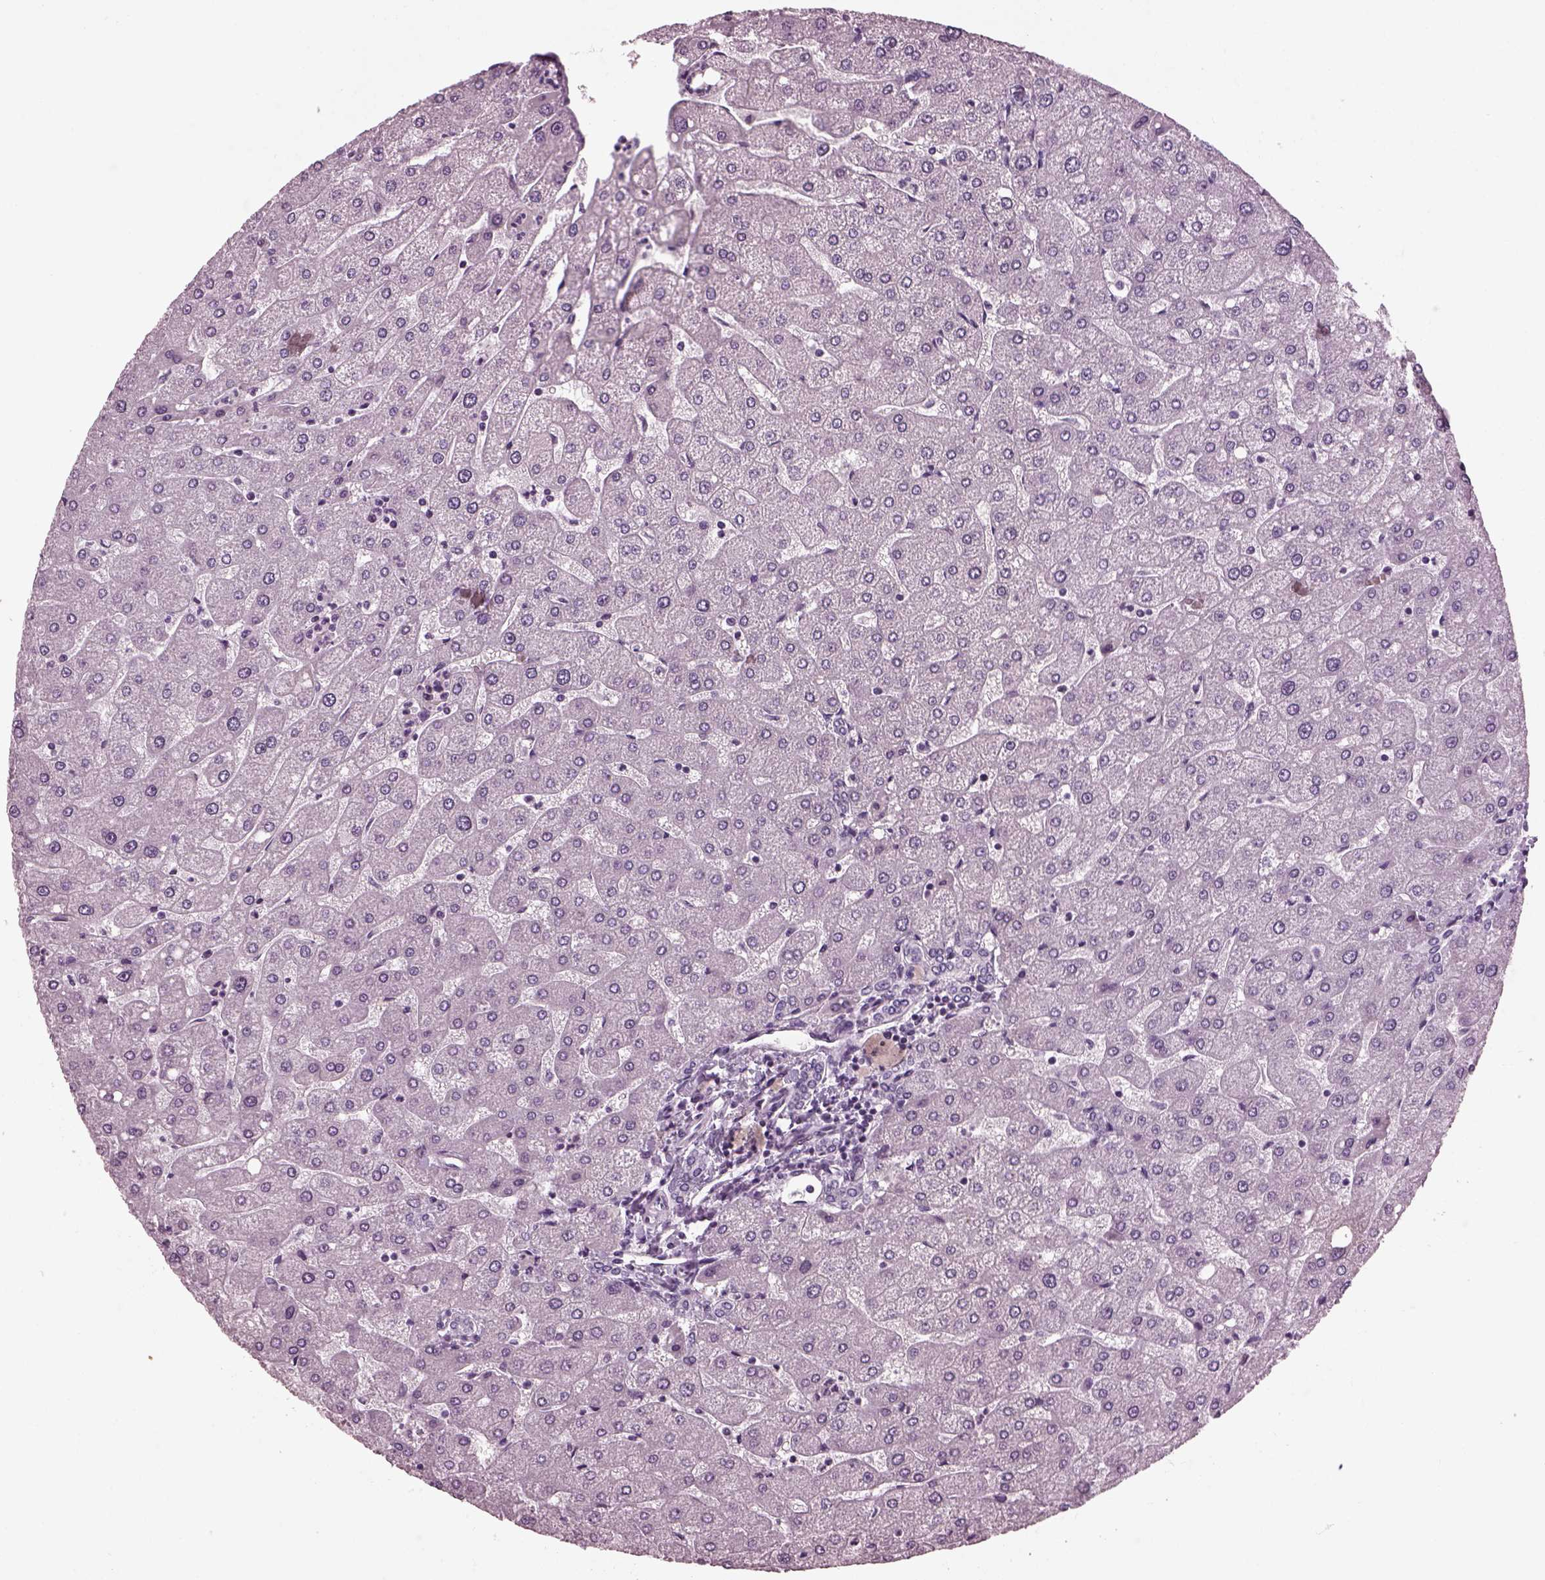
{"staining": {"intensity": "negative", "quantity": "none", "location": "none"}, "tissue": "liver", "cell_type": "Cholangiocytes", "image_type": "normal", "snomed": [{"axis": "morphology", "description": "Normal tissue, NOS"}, {"axis": "topography", "description": "Liver"}], "caption": "An image of liver stained for a protein displays no brown staining in cholangiocytes. (Brightfield microscopy of DAB immunohistochemistry (IHC) at high magnification).", "gene": "DPYSL5", "patient": {"sex": "male", "age": 67}}